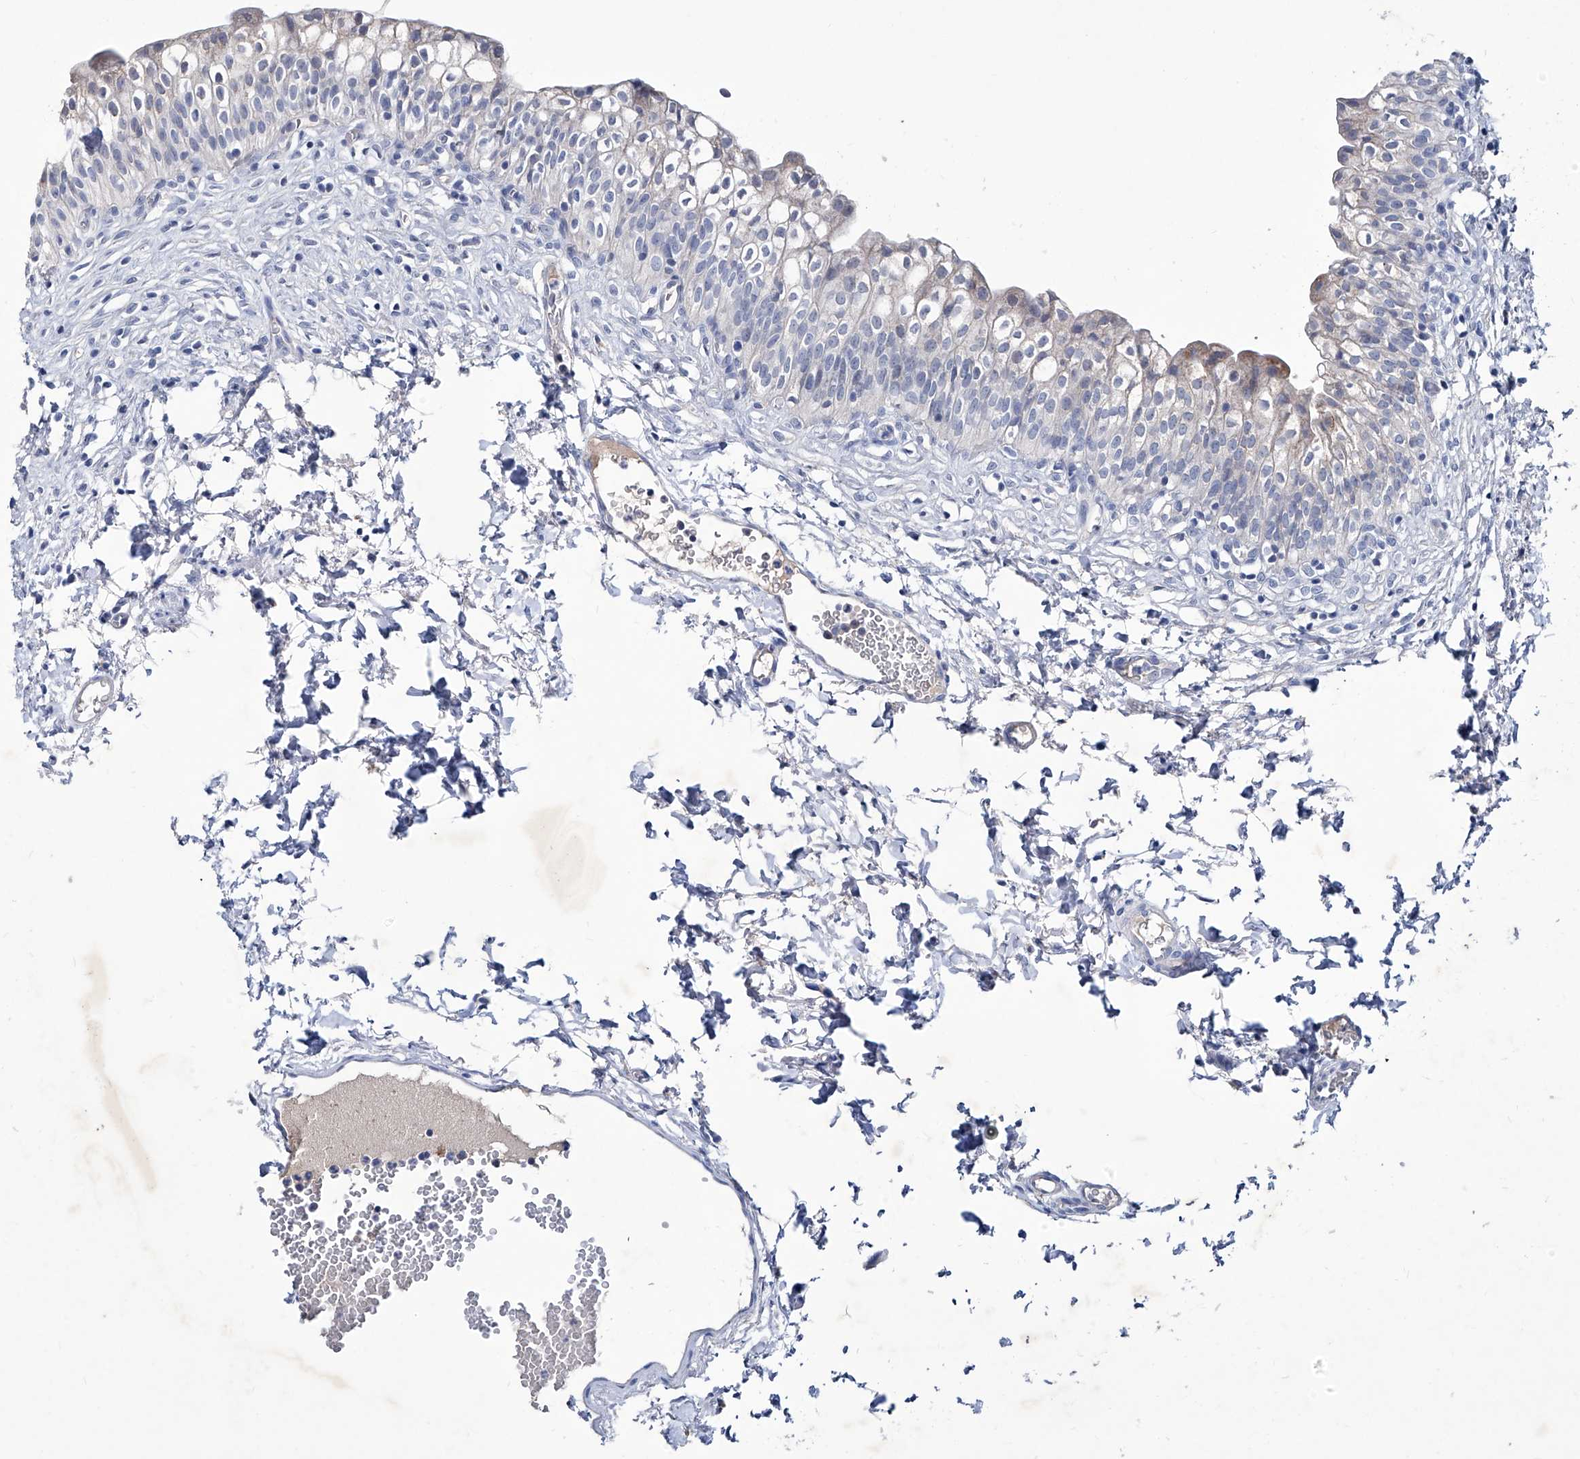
{"staining": {"intensity": "weak", "quantity": "<25%", "location": "cytoplasmic/membranous"}, "tissue": "urinary bladder", "cell_type": "Urothelial cells", "image_type": "normal", "snomed": [{"axis": "morphology", "description": "Normal tissue, NOS"}, {"axis": "topography", "description": "Urinary bladder"}], "caption": "This is a image of immunohistochemistry staining of benign urinary bladder, which shows no positivity in urothelial cells.", "gene": "KLHL17", "patient": {"sex": "male", "age": 55}}